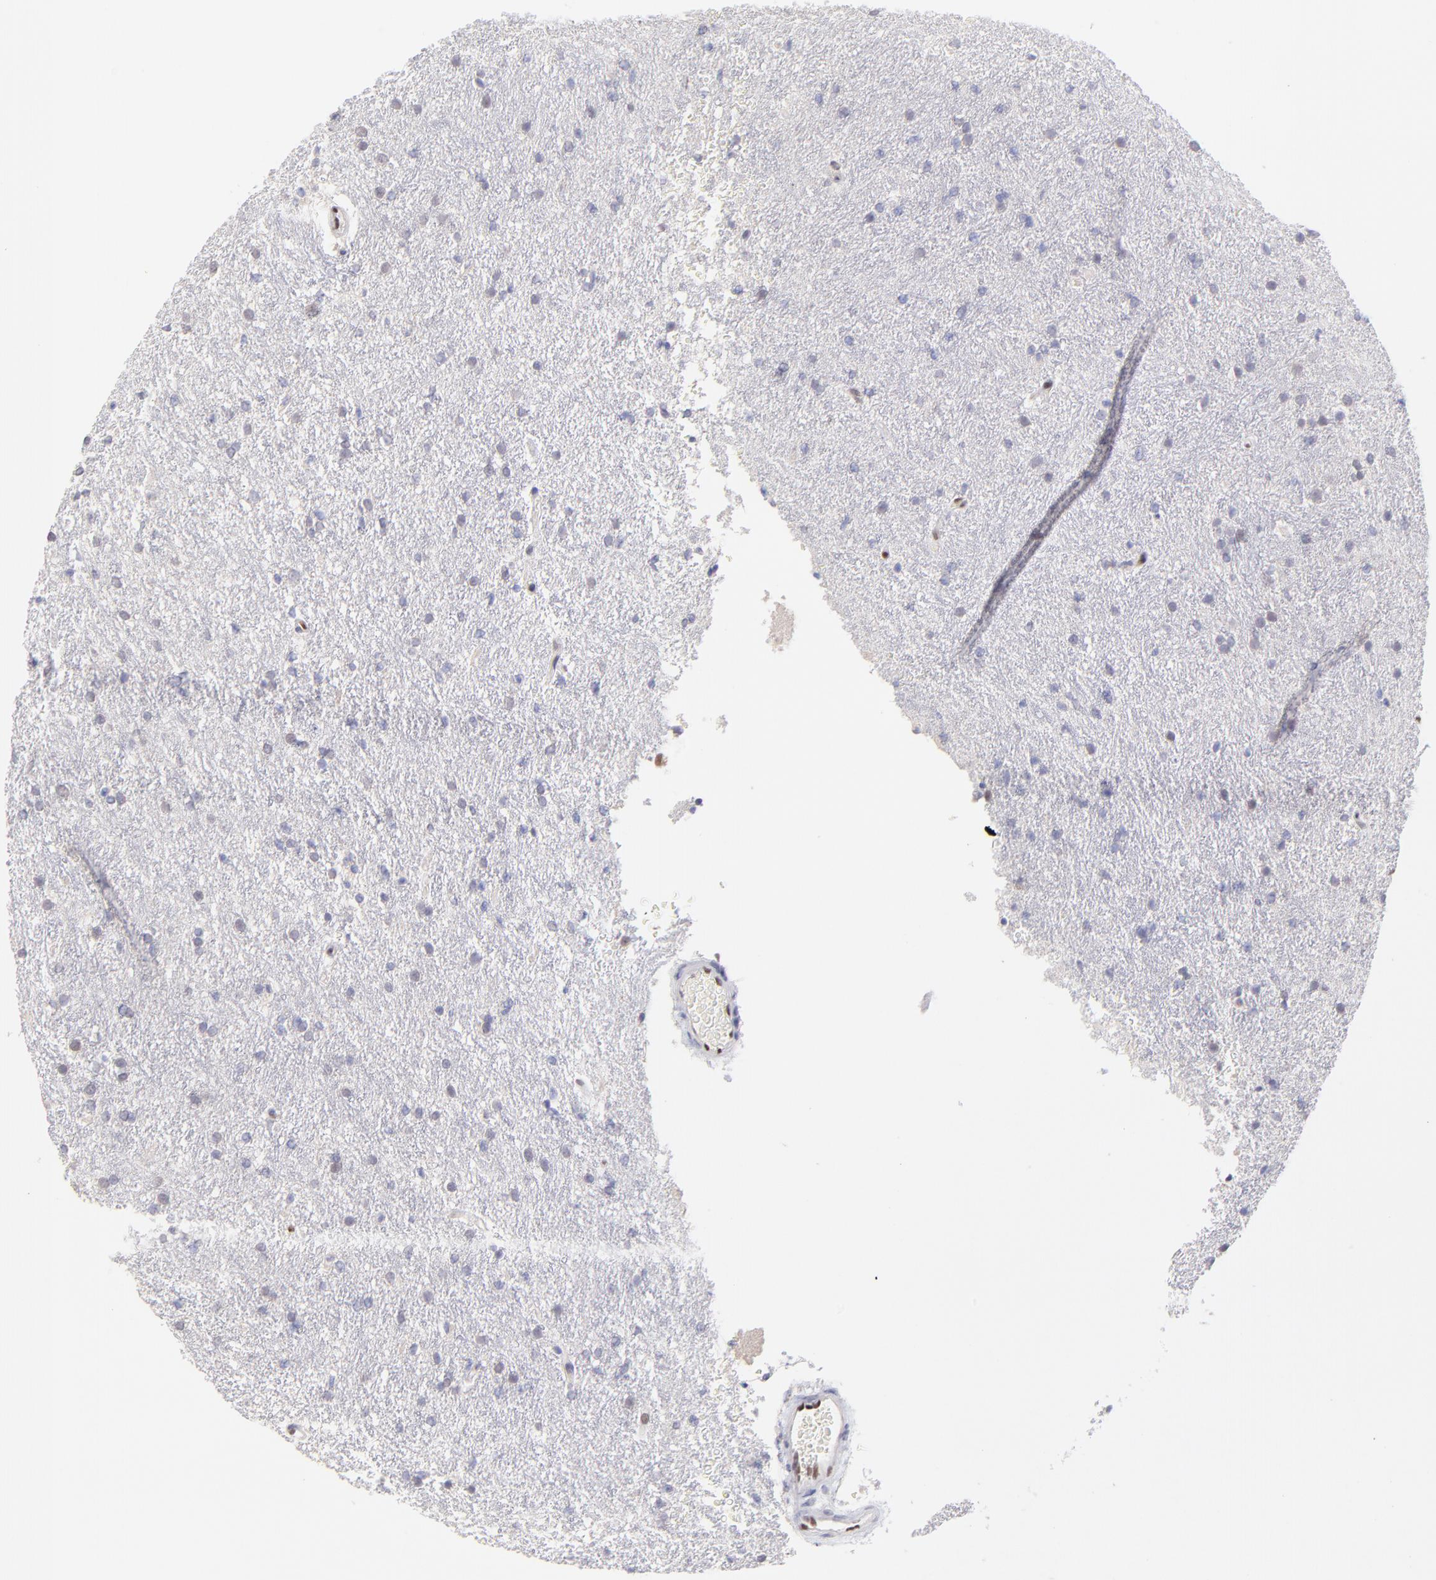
{"staining": {"intensity": "negative", "quantity": "none", "location": "none"}, "tissue": "glioma", "cell_type": "Tumor cells", "image_type": "cancer", "snomed": [{"axis": "morphology", "description": "Glioma, malignant, High grade"}, {"axis": "topography", "description": "Brain"}], "caption": "A photomicrograph of human glioma is negative for staining in tumor cells. The staining is performed using DAB (3,3'-diaminobenzidine) brown chromogen with nuclei counter-stained in using hematoxylin.", "gene": "KLF4", "patient": {"sex": "female", "age": 50}}